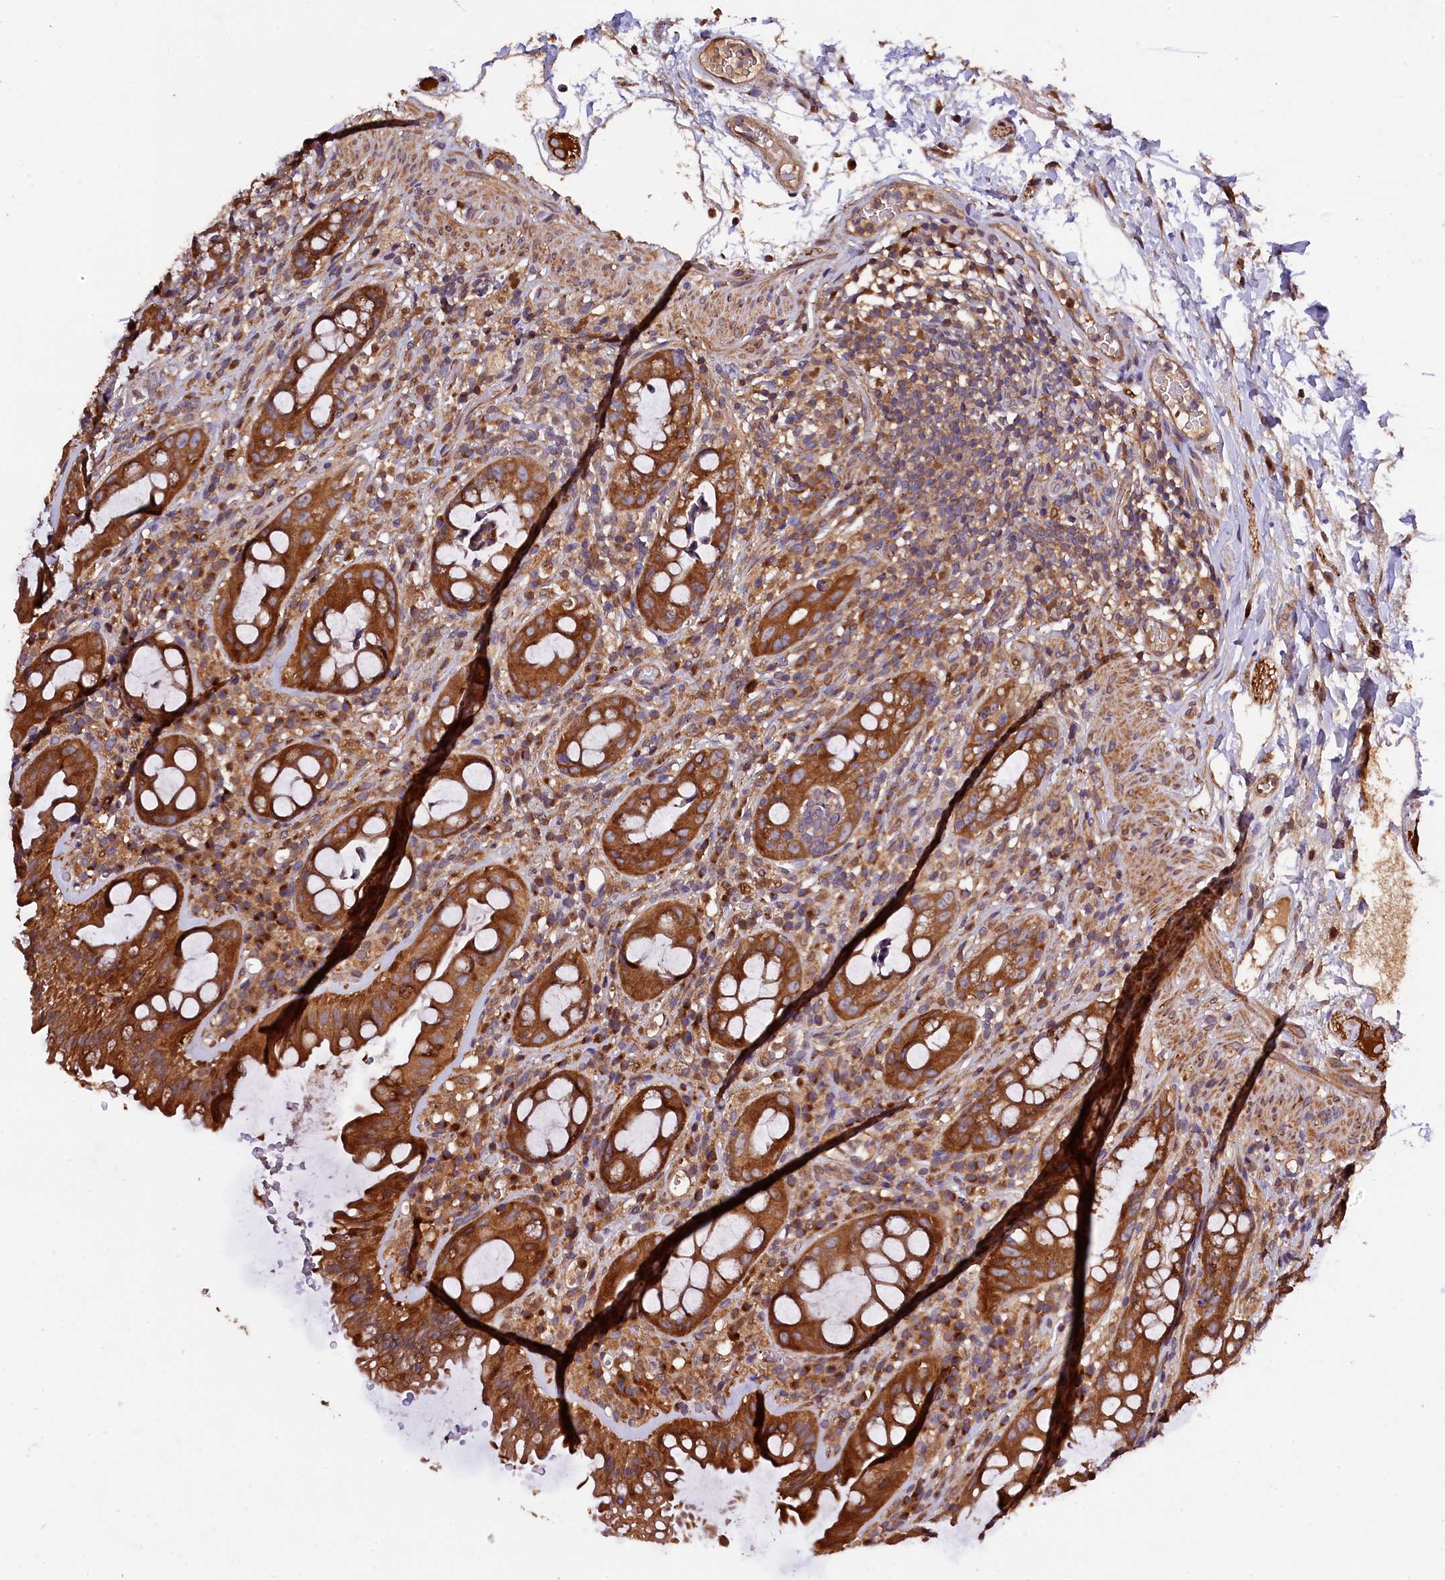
{"staining": {"intensity": "strong", "quantity": ">75%", "location": "cytoplasmic/membranous"}, "tissue": "rectum", "cell_type": "Glandular cells", "image_type": "normal", "snomed": [{"axis": "morphology", "description": "Normal tissue, NOS"}, {"axis": "topography", "description": "Rectum"}], "caption": "Protein staining by immunohistochemistry reveals strong cytoplasmic/membranous expression in about >75% of glandular cells in benign rectum.", "gene": "KLC2", "patient": {"sex": "female", "age": 57}}